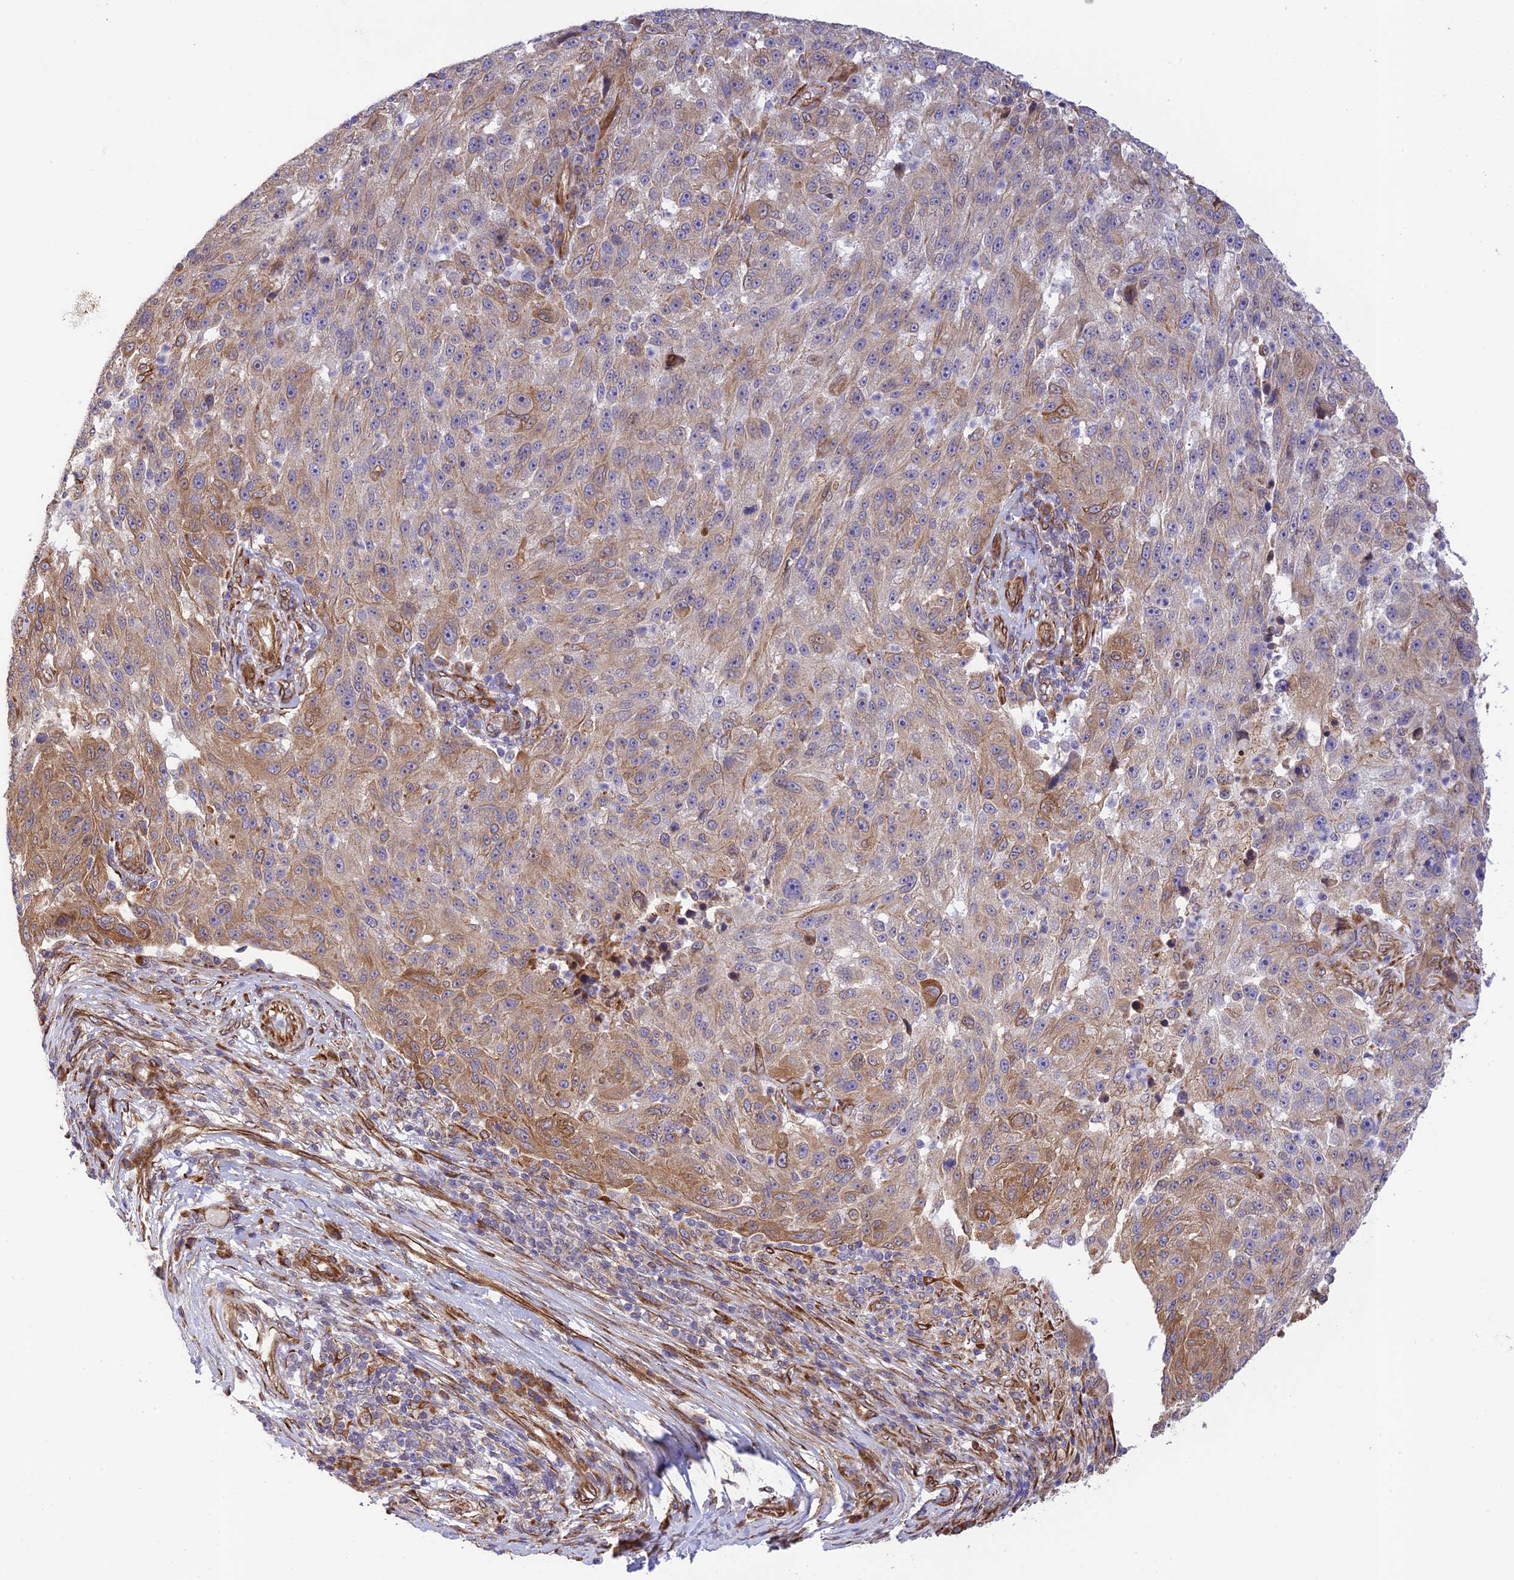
{"staining": {"intensity": "moderate", "quantity": "<25%", "location": "cytoplasmic/membranous"}, "tissue": "melanoma", "cell_type": "Tumor cells", "image_type": "cancer", "snomed": [{"axis": "morphology", "description": "Malignant melanoma, NOS"}, {"axis": "topography", "description": "Skin"}], "caption": "A high-resolution micrograph shows immunohistochemistry staining of melanoma, which demonstrates moderate cytoplasmic/membranous expression in about <25% of tumor cells.", "gene": "EXOC3L4", "patient": {"sex": "male", "age": 53}}